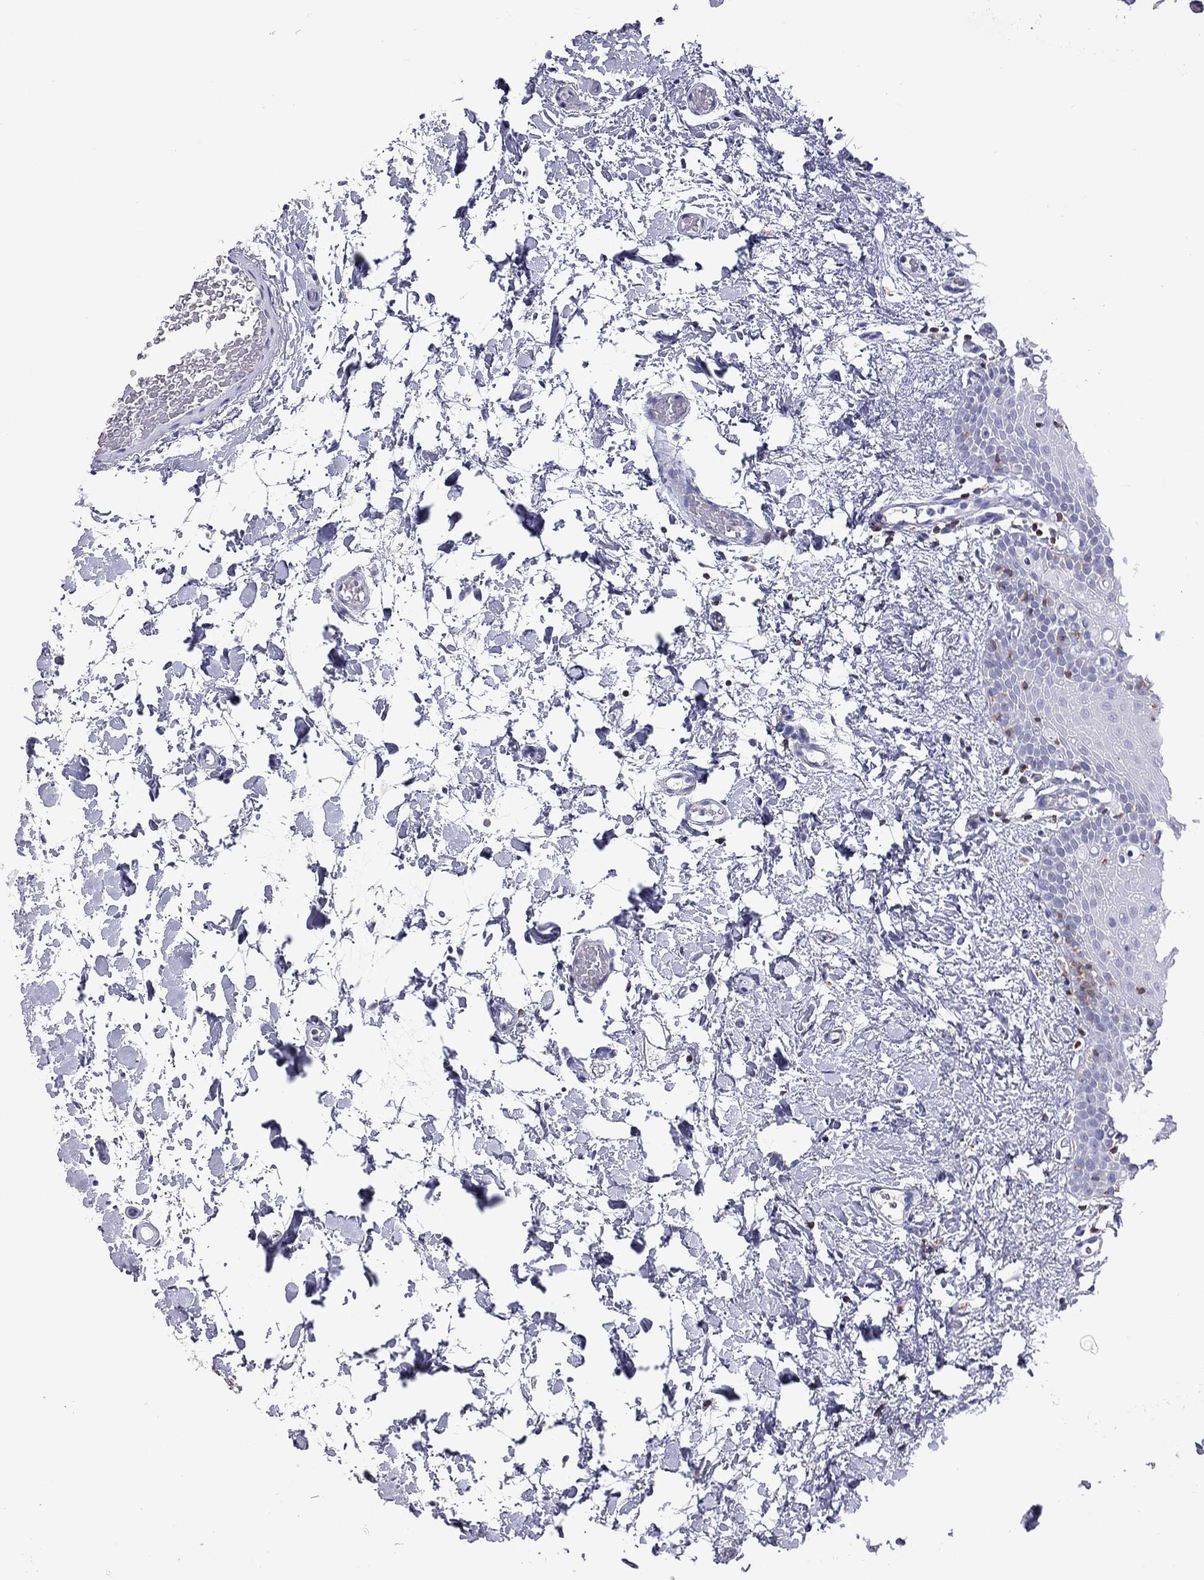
{"staining": {"intensity": "negative", "quantity": "none", "location": "none"}, "tissue": "oral mucosa", "cell_type": "Squamous epithelial cells", "image_type": "normal", "snomed": [{"axis": "morphology", "description": "Normal tissue, NOS"}, {"axis": "topography", "description": "Oral tissue"}], "caption": "A histopathology image of human oral mucosa is negative for staining in squamous epithelial cells. (DAB immunohistochemistry visualized using brightfield microscopy, high magnification).", "gene": "ENSG00000288637", "patient": {"sex": "male", "age": 81}}